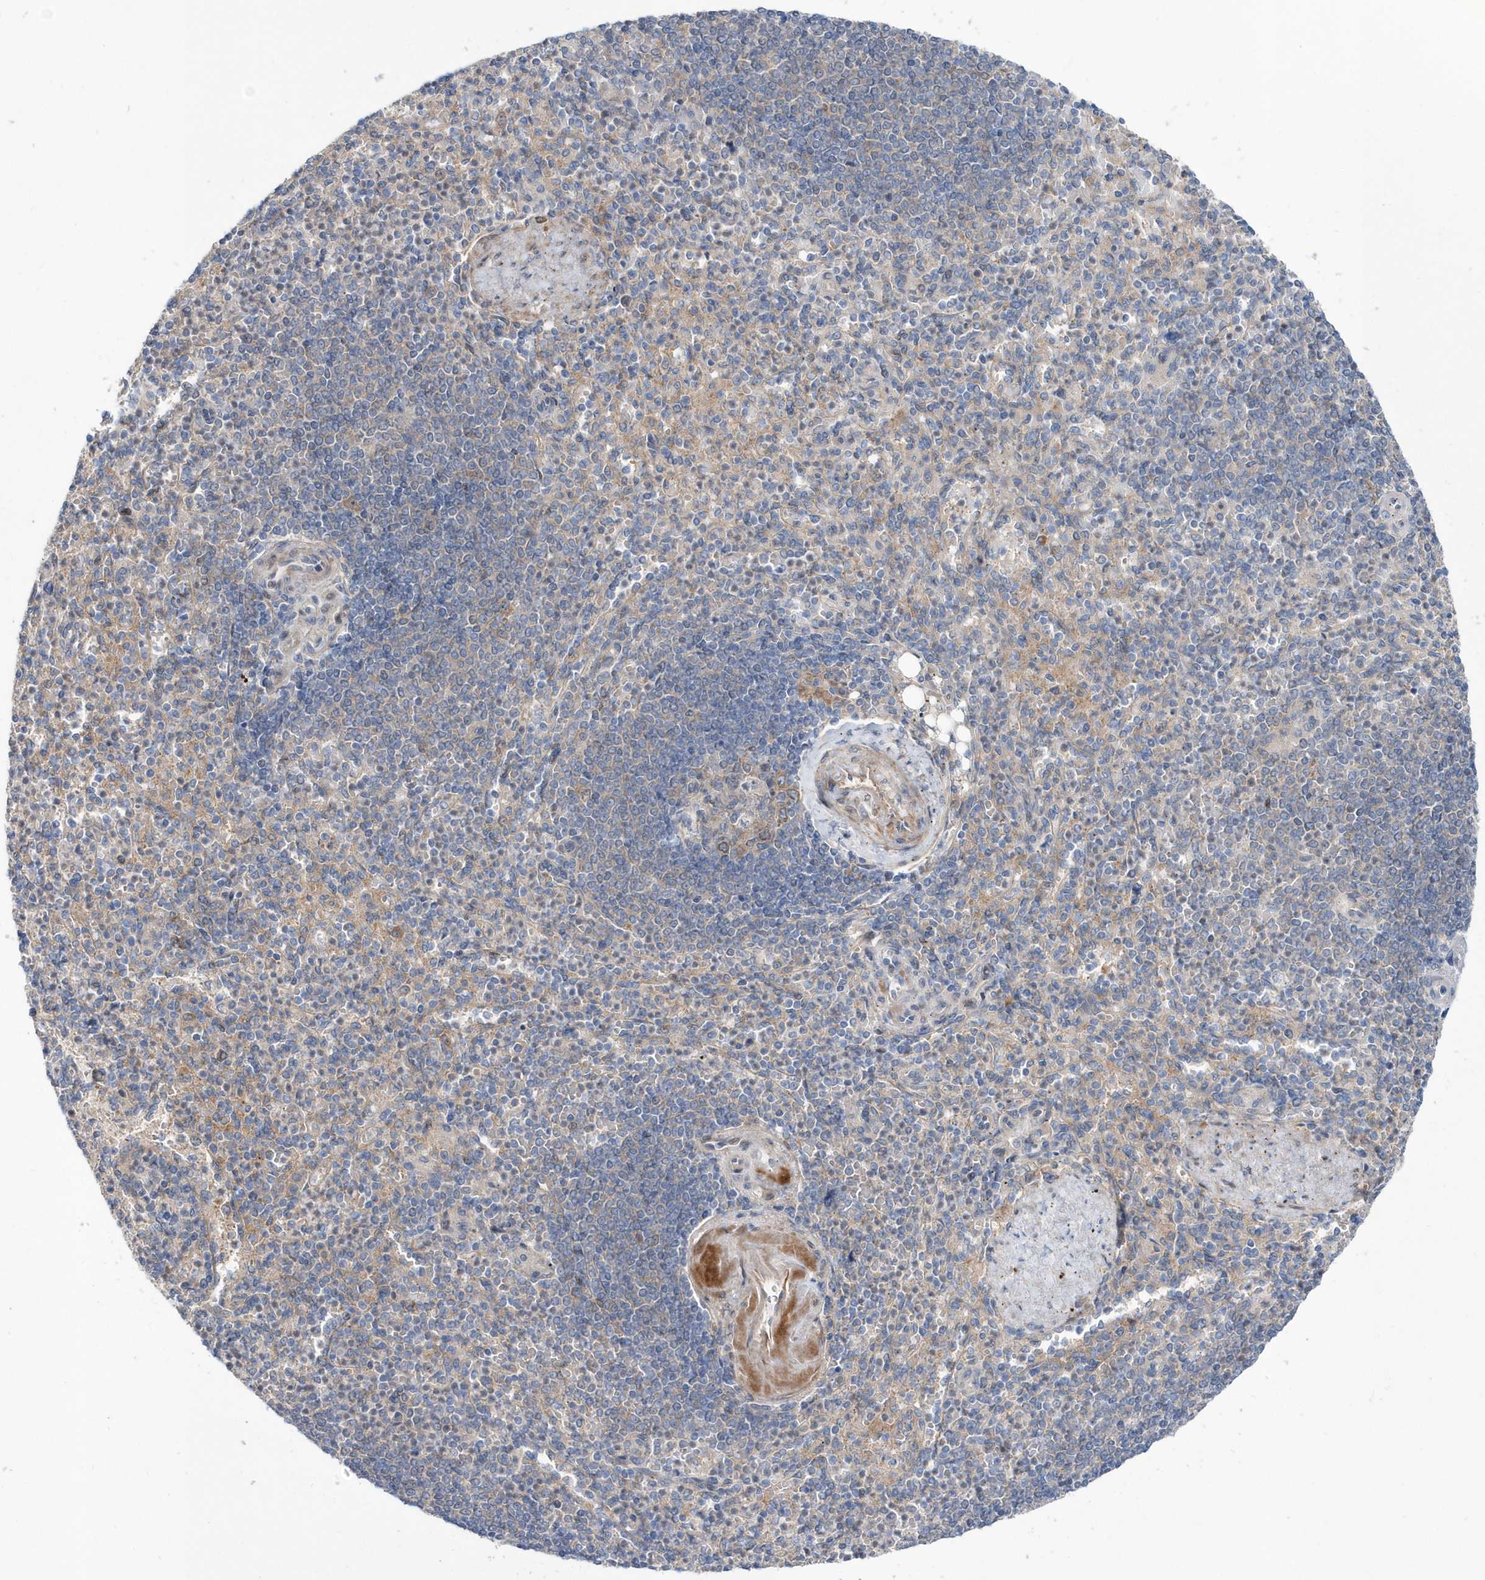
{"staining": {"intensity": "negative", "quantity": "none", "location": "none"}, "tissue": "spleen", "cell_type": "Cells in red pulp", "image_type": "normal", "snomed": [{"axis": "morphology", "description": "Normal tissue, NOS"}, {"axis": "topography", "description": "Spleen"}], "caption": "Cells in red pulp show no significant positivity in normal spleen. (DAB (3,3'-diaminobenzidine) immunohistochemistry (IHC), high magnification).", "gene": "DSPP", "patient": {"sex": "female", "age": 74}}